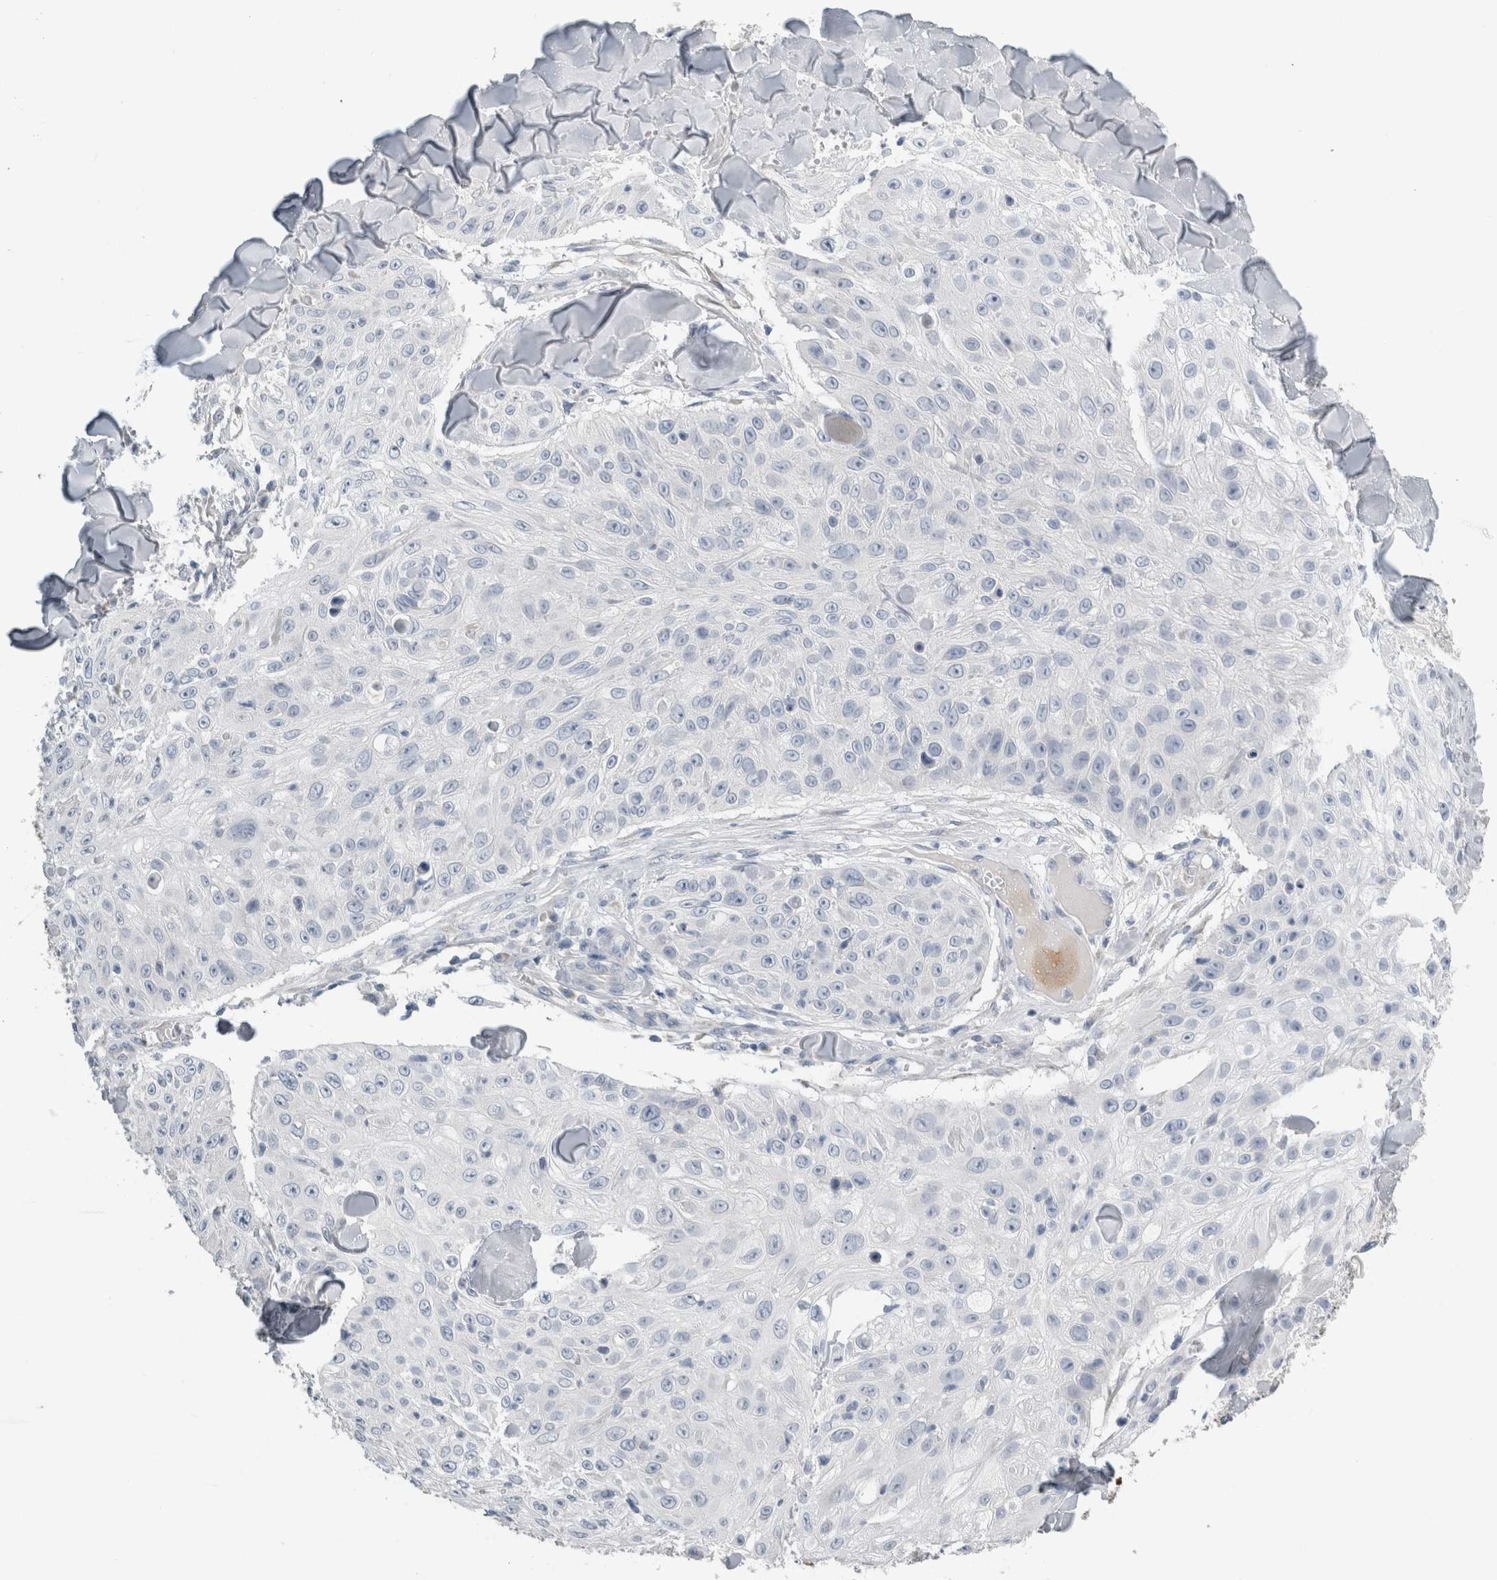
{"staining": {"intensity": "negative", "quantity": "none", "location": "none"}, "tissue": "skin cancer", "cell_type": "Tumor cells", "image_type": "cancer", "snomed": [{"axis": "morphology", "description": "Squamous cell carcinoma, NOS"}, {"axis": "topography", "description": "Skin"}], "caption": "A high-resolution image shows IHC staining of squamous cell carcinoma (skin), which exhibits no significant staining in tumor cells. (DAB IHC visualized using brightfield microscopy, high magnification).", "gene": "NEFM", "patient": {"sex": "male", "age": 86}}